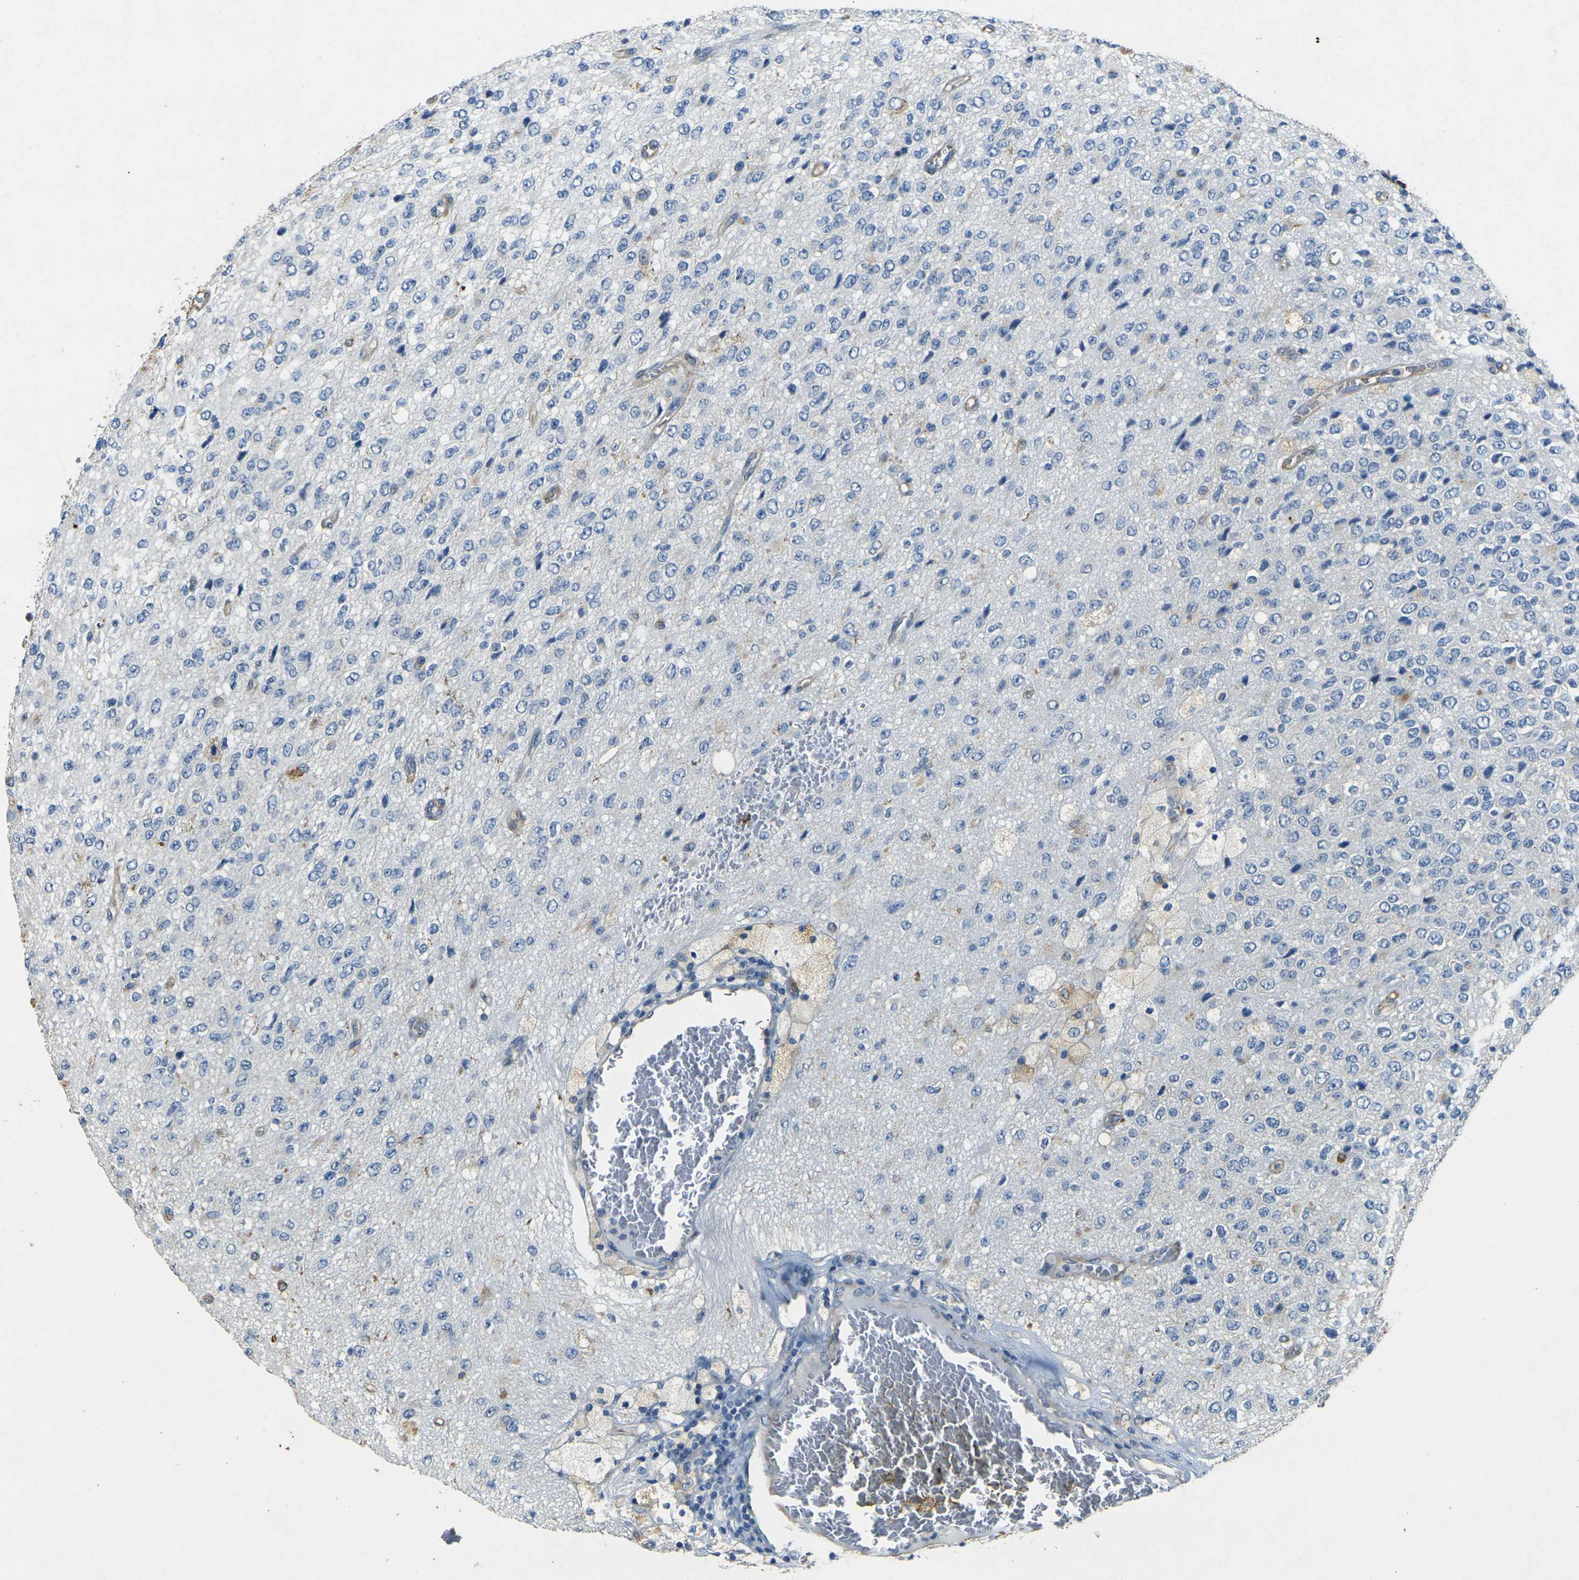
{"staining": {"intensity": "negative", "quantity": "none", "location": "none"}, "tissue": "glioma", "cell_type": "Tumor cells", "image_type": "cancer", "snomed": [{"axis": "morphology", "description": "Glioma, malignant, High grade"}, {"axis": "topography", "description": "pancreas cauda"}], "caption": "The photomicrograph reveals no significant expression in tumor cells of glioma.", "gene": "SORT1", "patient": {"sex": "male", "age": 60}}